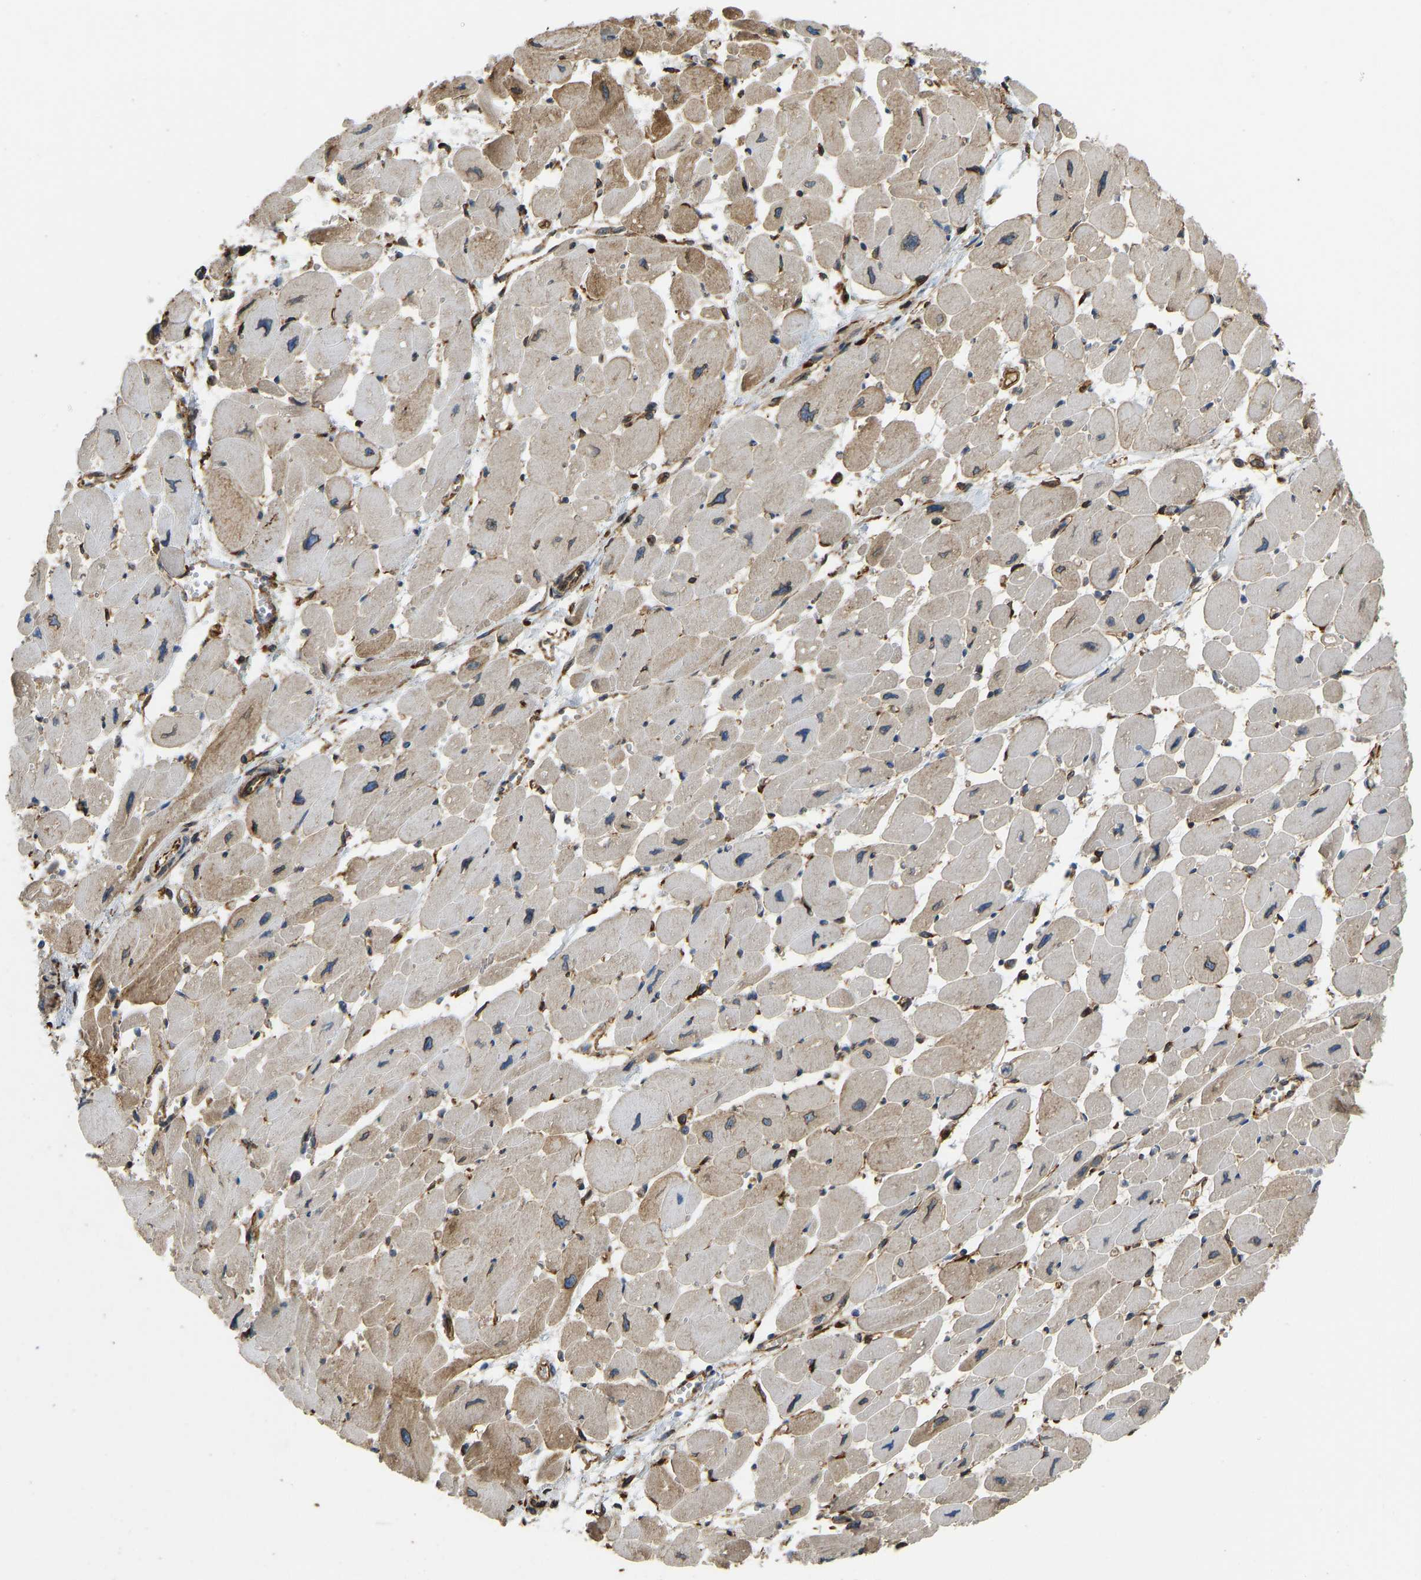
{"staining": {"intensity": "moderate", "quantity": ">75%", "location": "cytoplasmic/membranous"}, "tissue": "heart muscle", "cell_type": "Cardiomyocytes", "image_type": "normal", "snomed": [{"axis": "morphology", "description": "Normal tissue, NOS"}, {"axis": "topography", "description": "Heart"}], "caption": "High-magnification brightfield microscopy of benign heart muscle stained with DAB (brown) and counterstained with hematoxylin (blue). cardiomyocytes exhibit moderate cytoplasmic/membranous positivity is appreciated in approximately>75% of cells.", "gene": "BEX3", "patient": {"sex": "female", "age": 54}}